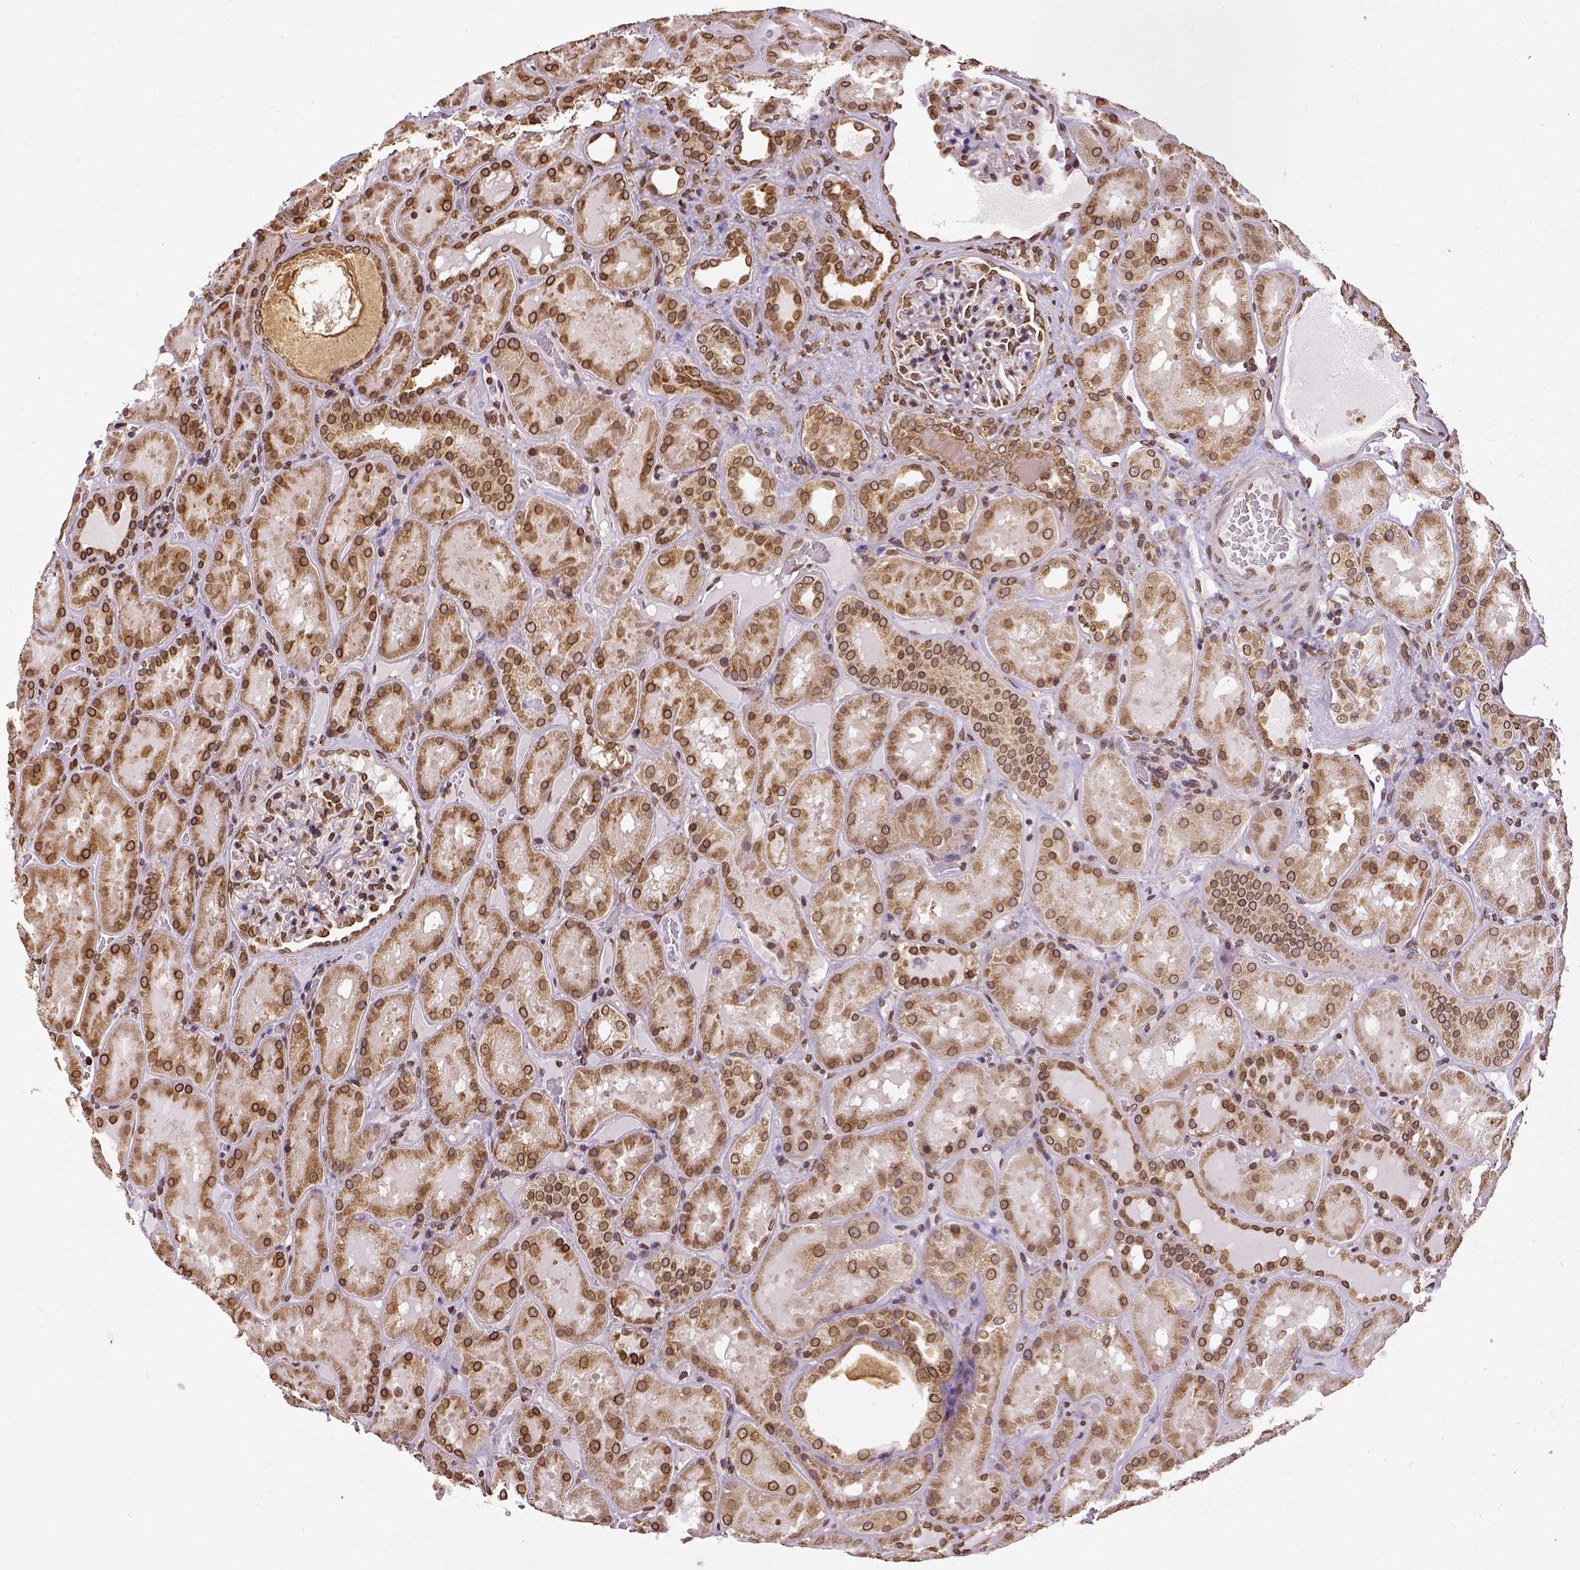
{"staining": {"intensity": "strong", "quantity": ">75%", "location": "cytoplasmic/membranous,nuclear"}, "tissue": "kidney", "cell_type": "Cells in glomeruli", "image_type": "normal", "snomed": [{"axis": "morphology", "description": "Normal tissue, NOS"}, {"axis": "topography", "description": "Kidney"}], "caption": "Kidney stained with DAB immunohistochemistry (IHC) displays high levels of strong cytoplasmic/membranous,nuclear positivity in about >75% of cells in glomeruli. (Stains: DAB in brown, nuclei in blue, Microscopy: brightfield microscopy at high magnification).", "gene": "MTDH", "patient": {"sex": "male", "age": 73}}